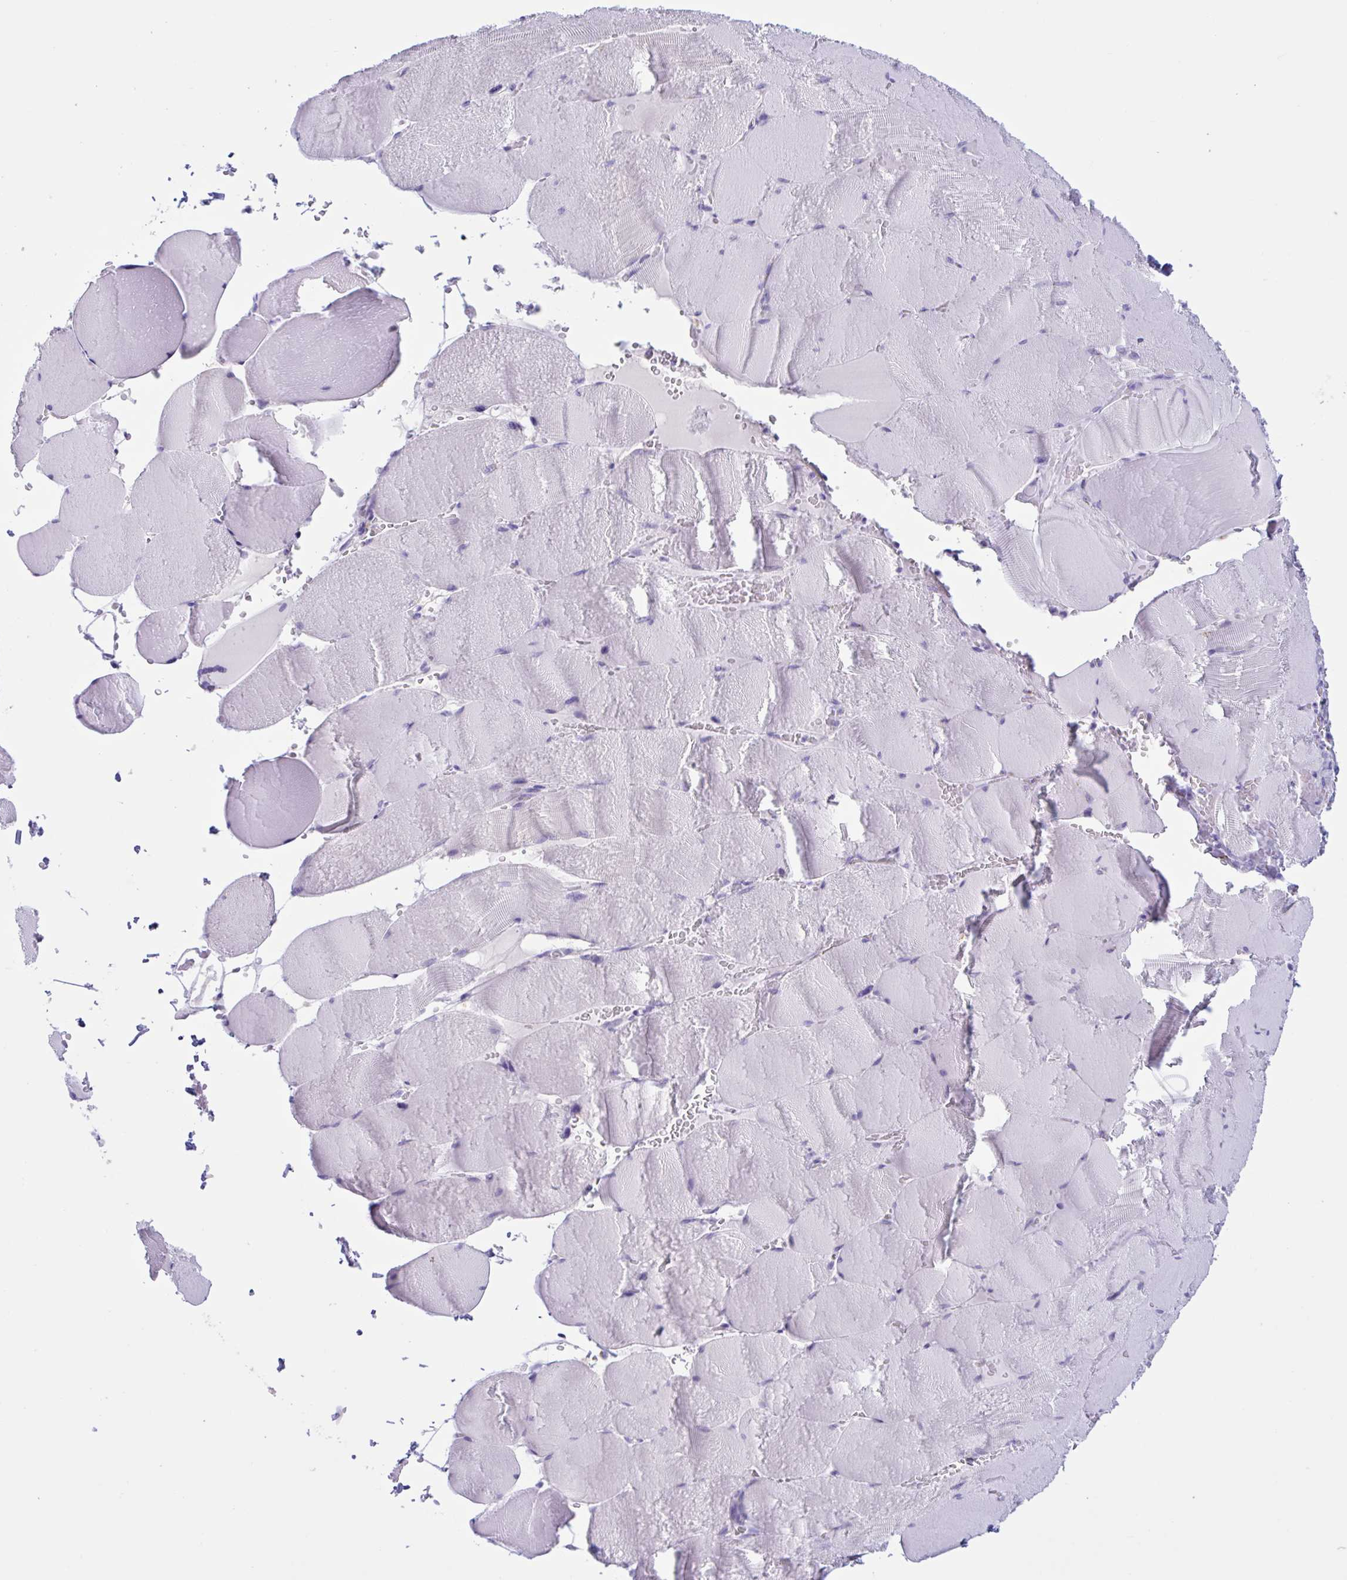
{"staining": {"intensity": "negative", "quantity": "none", "location": "none"}, "tissue": "skeletal muscle", "cell_type": "Myocytes", "image_type": "normal", "snomed": [{"axis": "morphology", "description": "Normal tissue, NOS"}, {"axis": "topography", "description": "Skeletal muscle"}, {"axis": "topography", "description": "Head-Neck"}], "caption": "Immunohistochemistry (IHC) of unremarkable human skeletal muscle reveals no expression in myocytes.", "gene": "XCL1", "patient": {"sex": "male", "age": 66}}